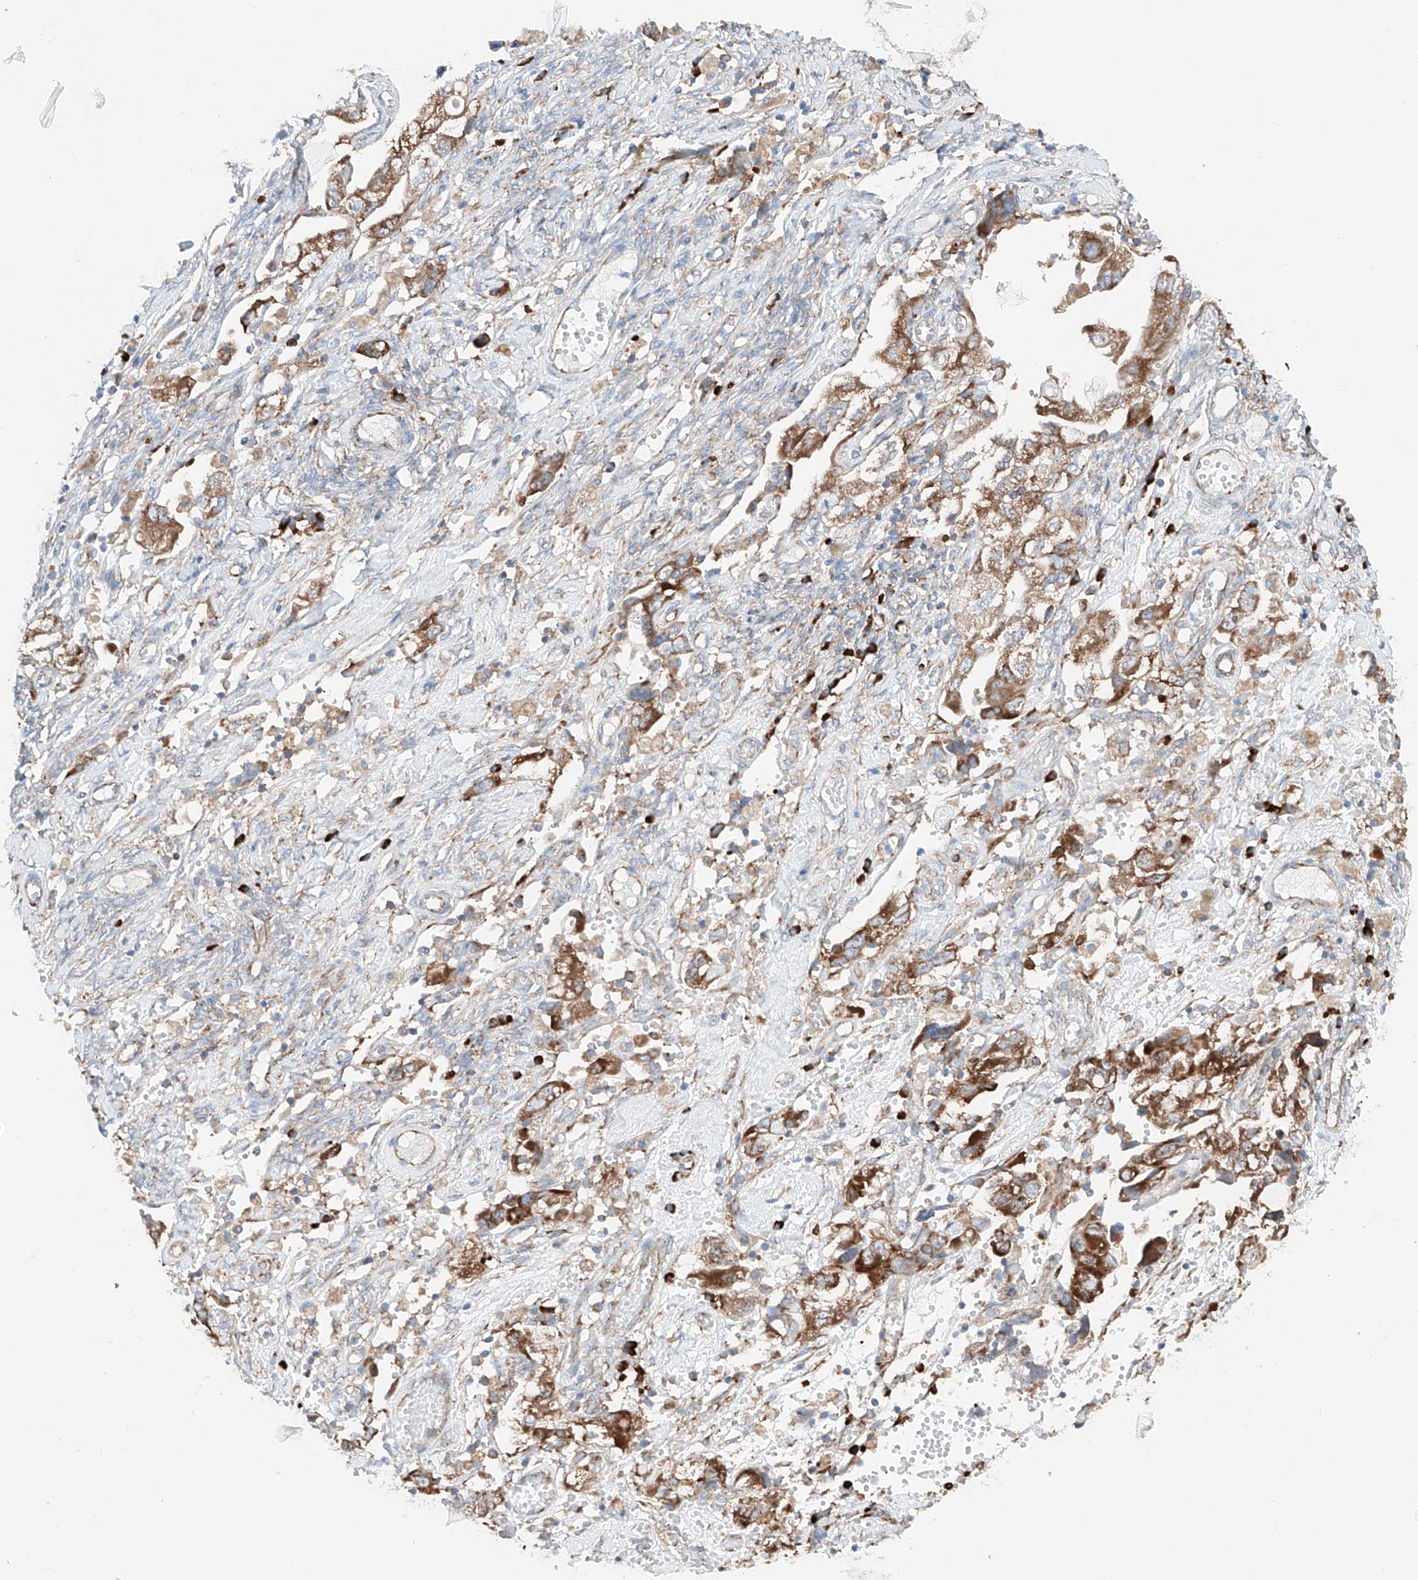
{"staining": {"intensity": "moderate", "quantity": ">75%", "location": "cytoplasmic/membranous"}, "tissue": "ovarian cancer", "cell_type": "Tumor cells", "image_type": "cancer", "snomed": [{"axis": "morphology", "description": "Carcinoma, NOS"}, {"axis": "morphology", "description": "Cystadenocarcinoma, serous, NOS"}, {"axis": "topography", "description": "Ovary"}], "caption": "This photomicrograph demonstrates IHC staining of human ovarian cancer (carcinoma), with medium moderate cytoplasmic/membranous positivity in approximately >75% of tumor cells.", "gene": "CRELD1", "patient": {"sex": "female", "age": 69}}